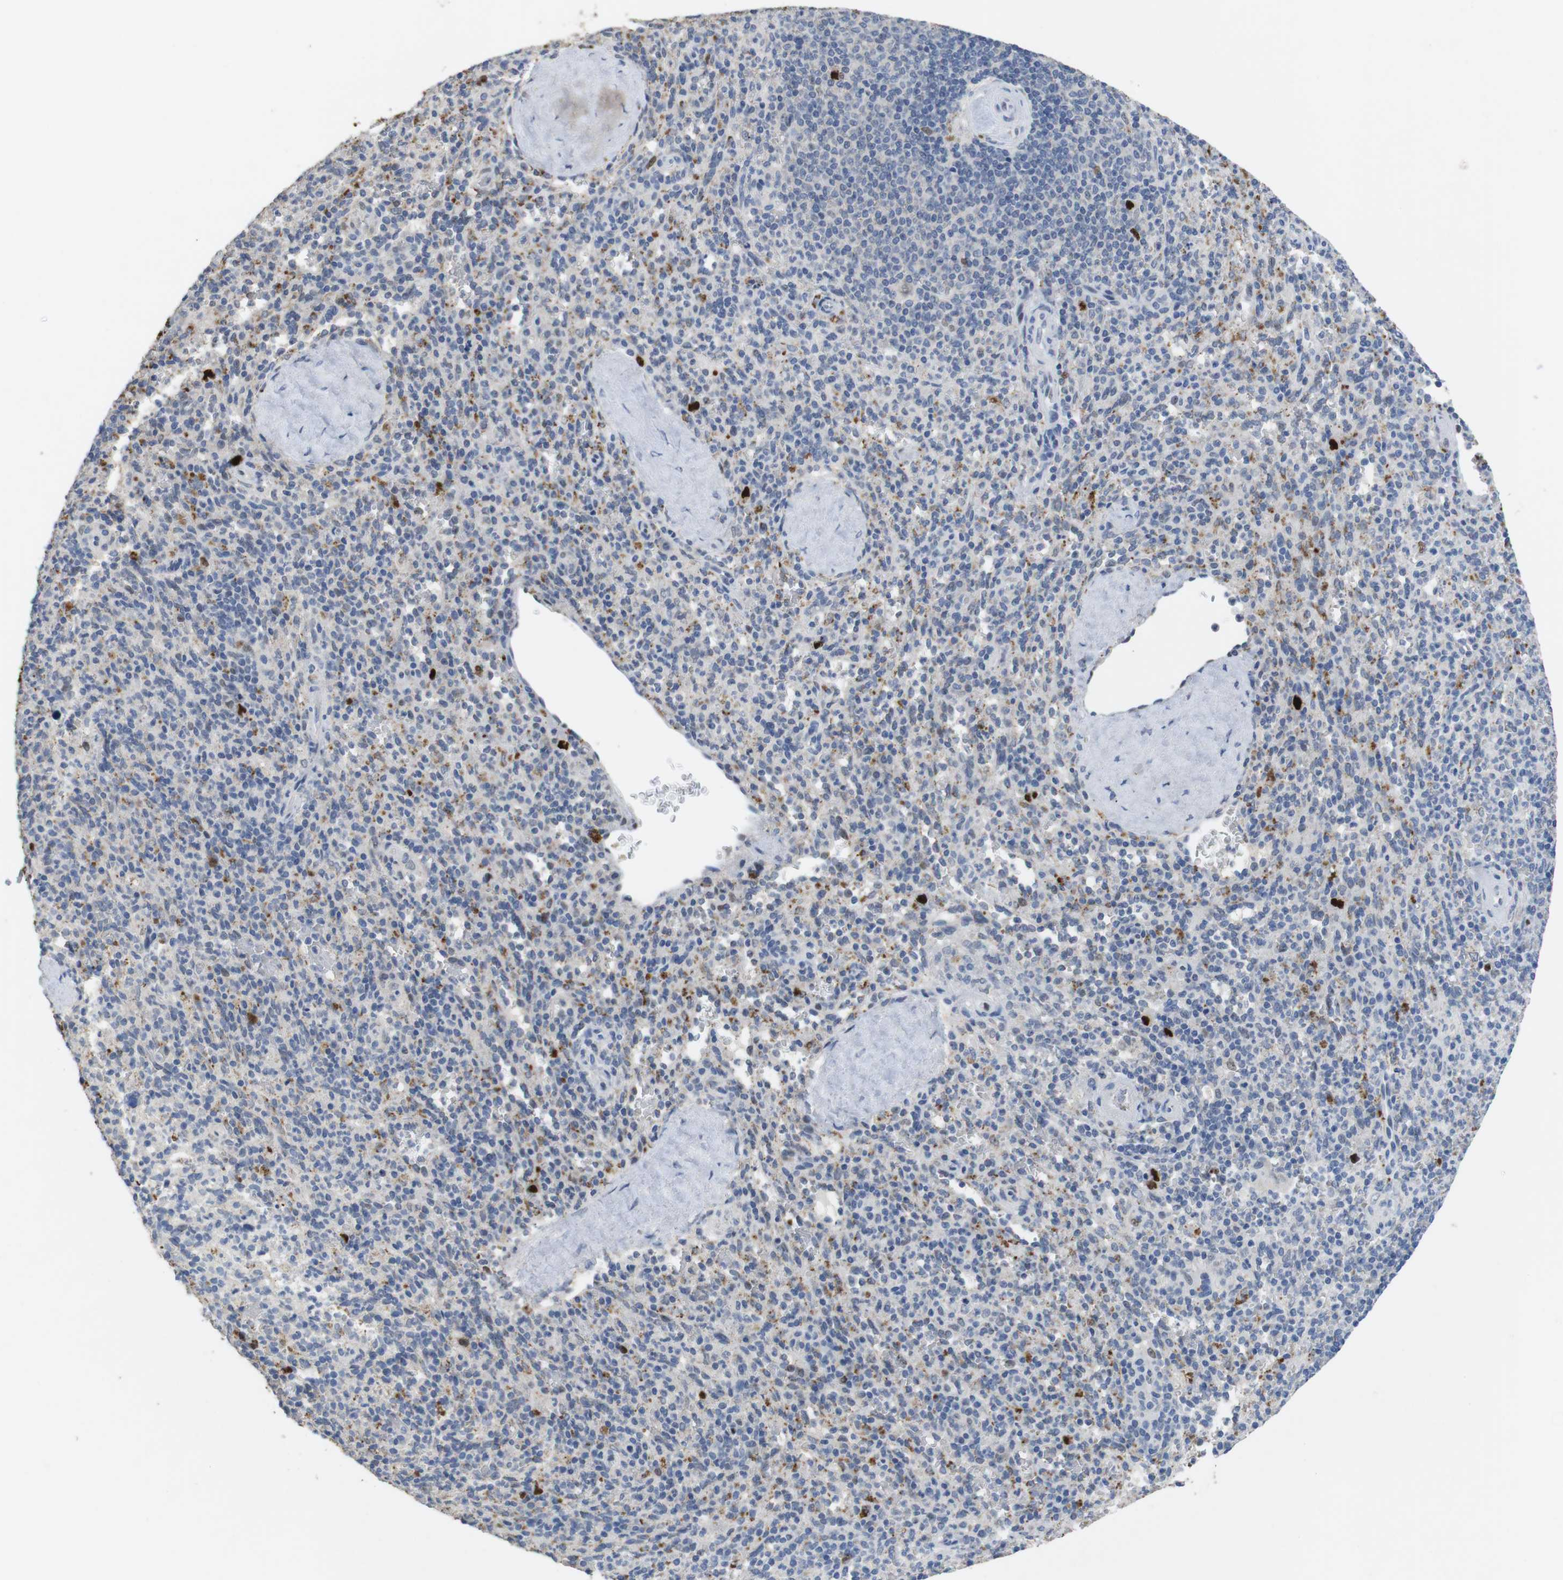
{"staining": {"intensity": "strong", "quantity": "<25%", "location": "nuclear"}, "tissue": "spleen", "cell_type": "Cells in red pulp", "image_type": "normal", "snomed": [{"axis": "morphology", "description": "Normal tissue, NOS"}, {"axis": "topography", "description": "Spleen"}], "caption": "Immunohistochemistry staining of normal spleen, which shows medium levels of strong nuclear expression in about <25% of cells in red pulp indicating strong nuclear protein positivity. The staining was performed using DAB (brown) for protein detection and nuclei were counterstained in hematoxylin (blue).", "gene": "KPNA2", "patient": {"sex": "male", "age": 36}}